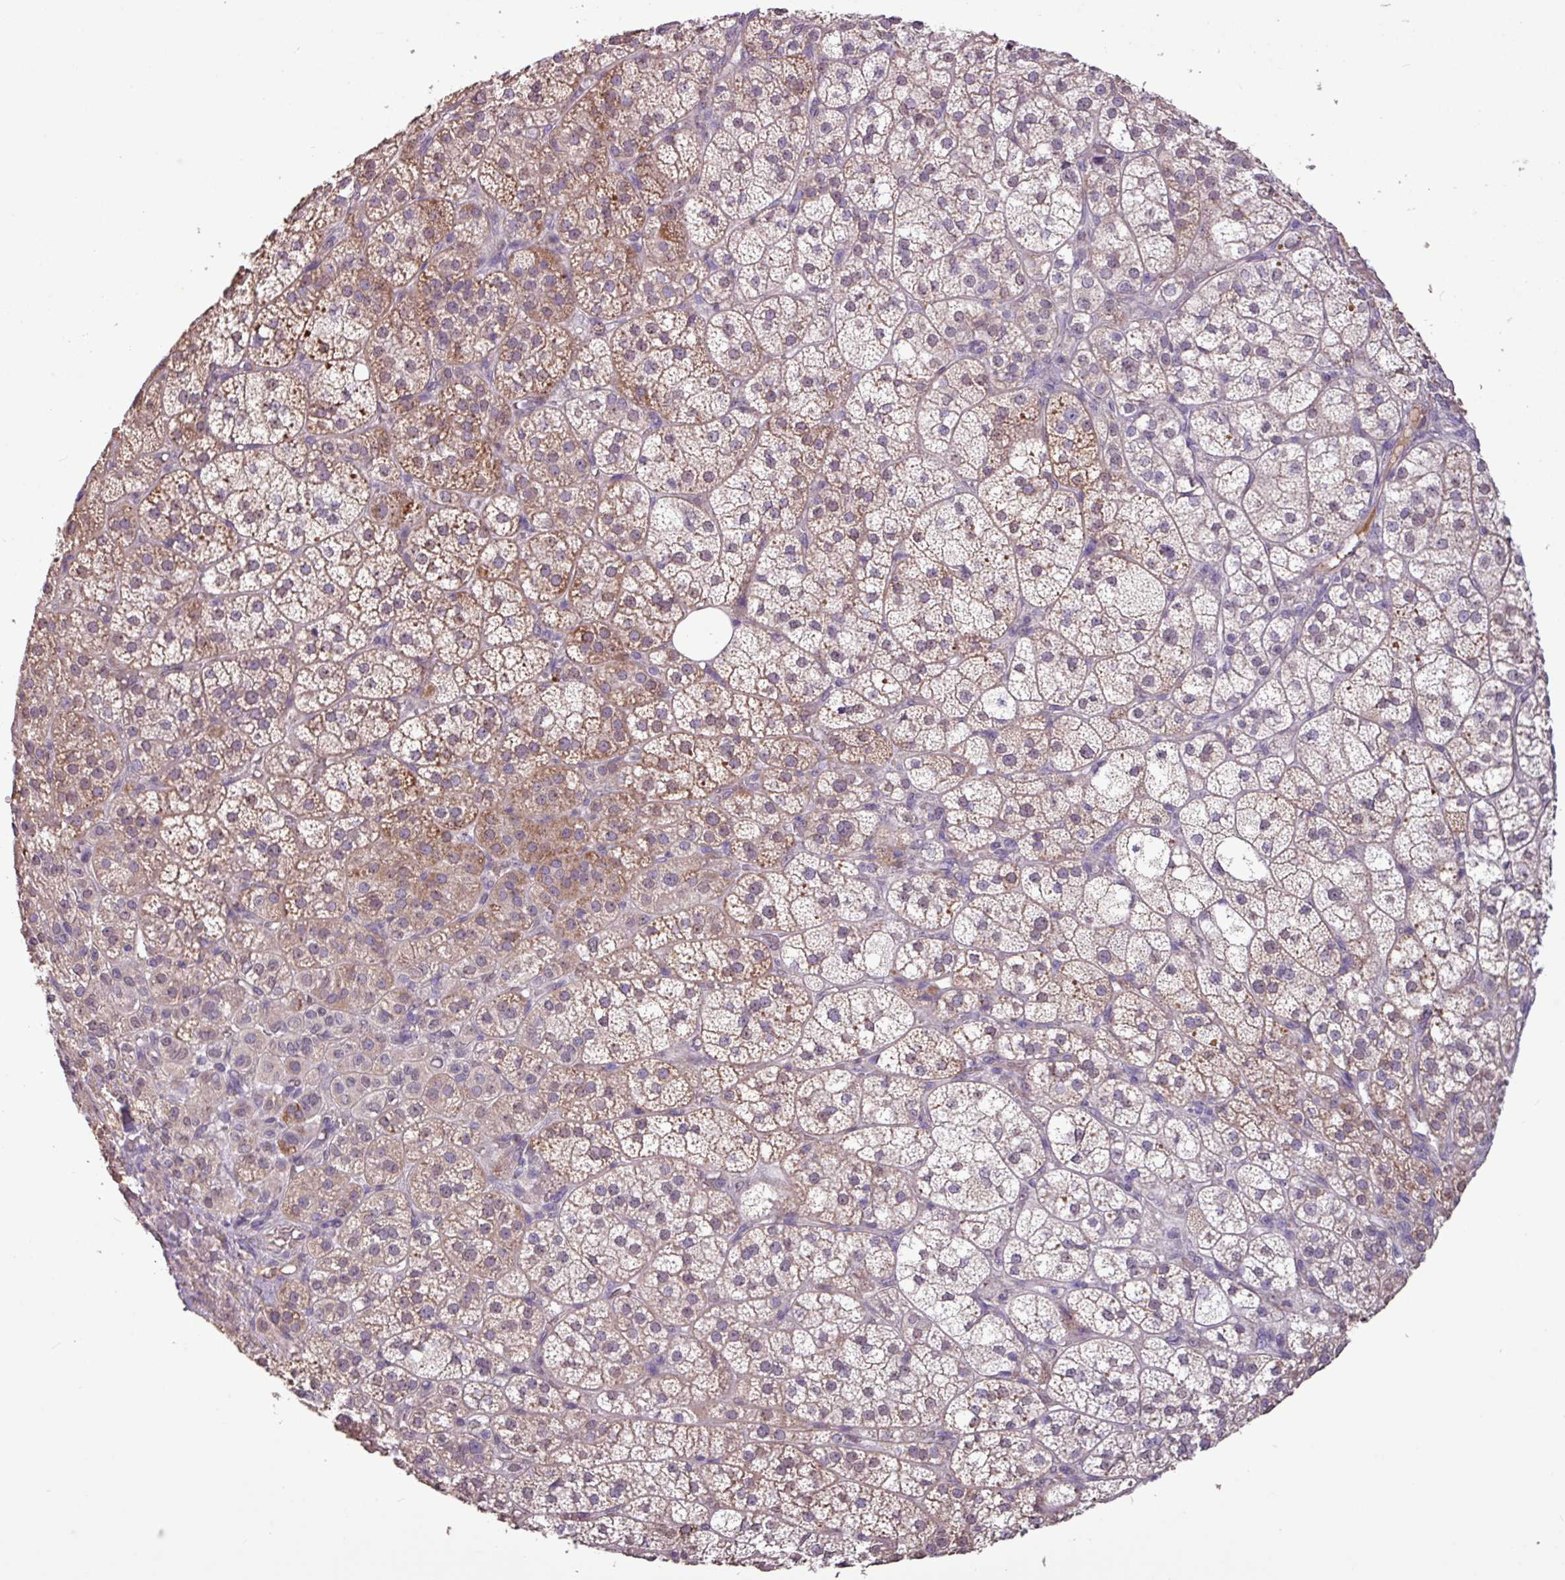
{"staining": {"intensity": "moderate", "quantity": "25%-75%", "location": "cytoplasmic/membranous"}, "tissue": "adrenal gland", "cell_type": "Glandular cells", "image_type": "normal", "snomed": [{"axis": "morphology", "description": "Normal tissue, NOS"}, {"axis": "topography", "description": "Adrenal gland"}], "caption": "This image reveals immunohistochemistry (IHC) staining of normal human adrenal gland, with medium moderate cytoplasmic/membranous expression in approximately 25%-75% of glandular cells.", "gene": "L3MBTL3", "patient": {"sex": "female", "age": 60}}